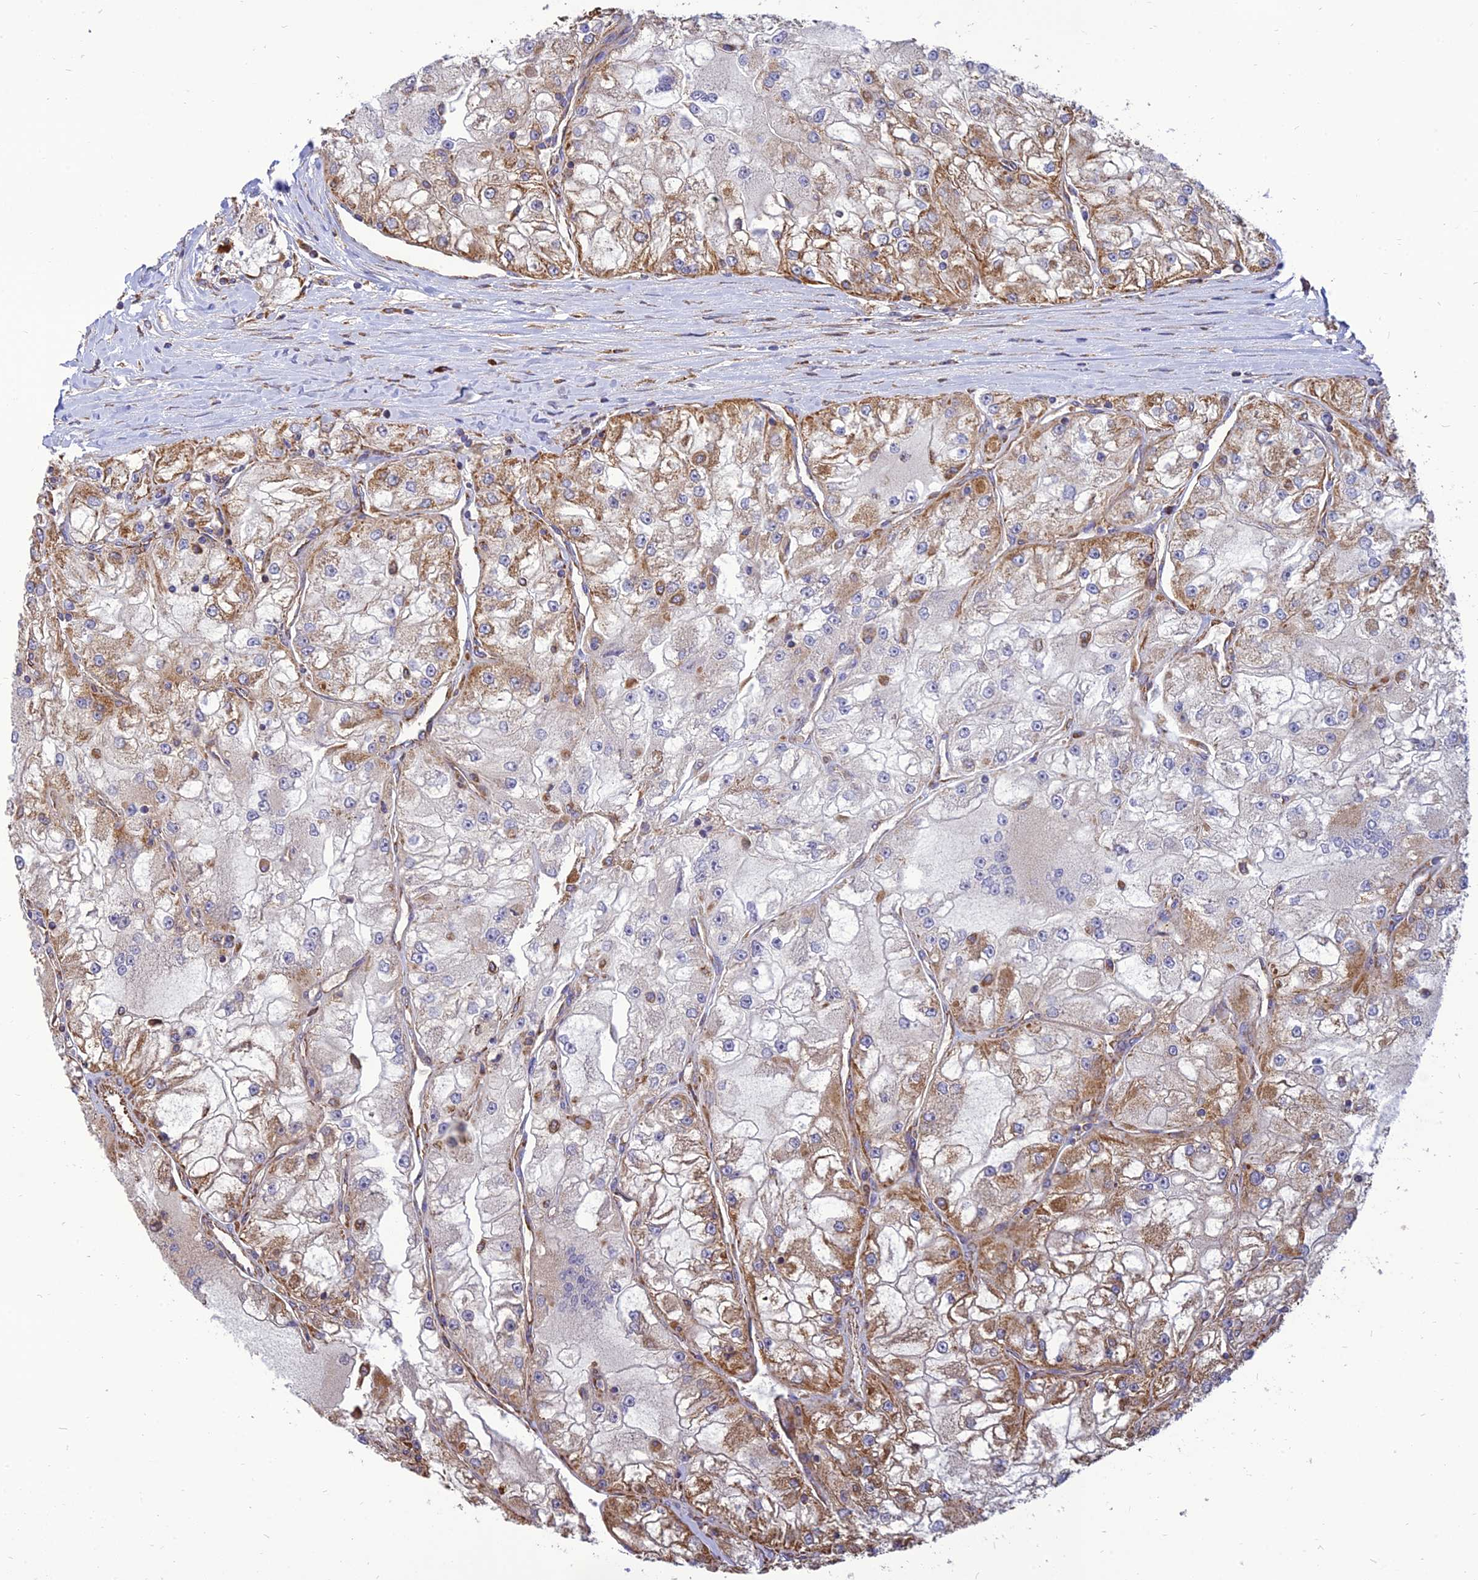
{"staining": {"intensity": "moderate", "quantity": "25%-75%", "location": "cytoplasmic/membranous"}, "tissue": "renal cancer", "cell_type": "Tumor cells", "image_type": "cancer", "snomed": [{"axis": "morphology", "description": "Adenocarcinoma, NOS"}, {"axis": "topography", "description": "Kidney"}], "caption": "Immunohistochemical staining of adenocarcinoma (renal) reveals medium levels of moderate cytoplasmic/membranous protein positivity in about 25%-75% of tumor cells.", "gene": "THUMPD2", "patient": {"sex": "female", "age": 72}}